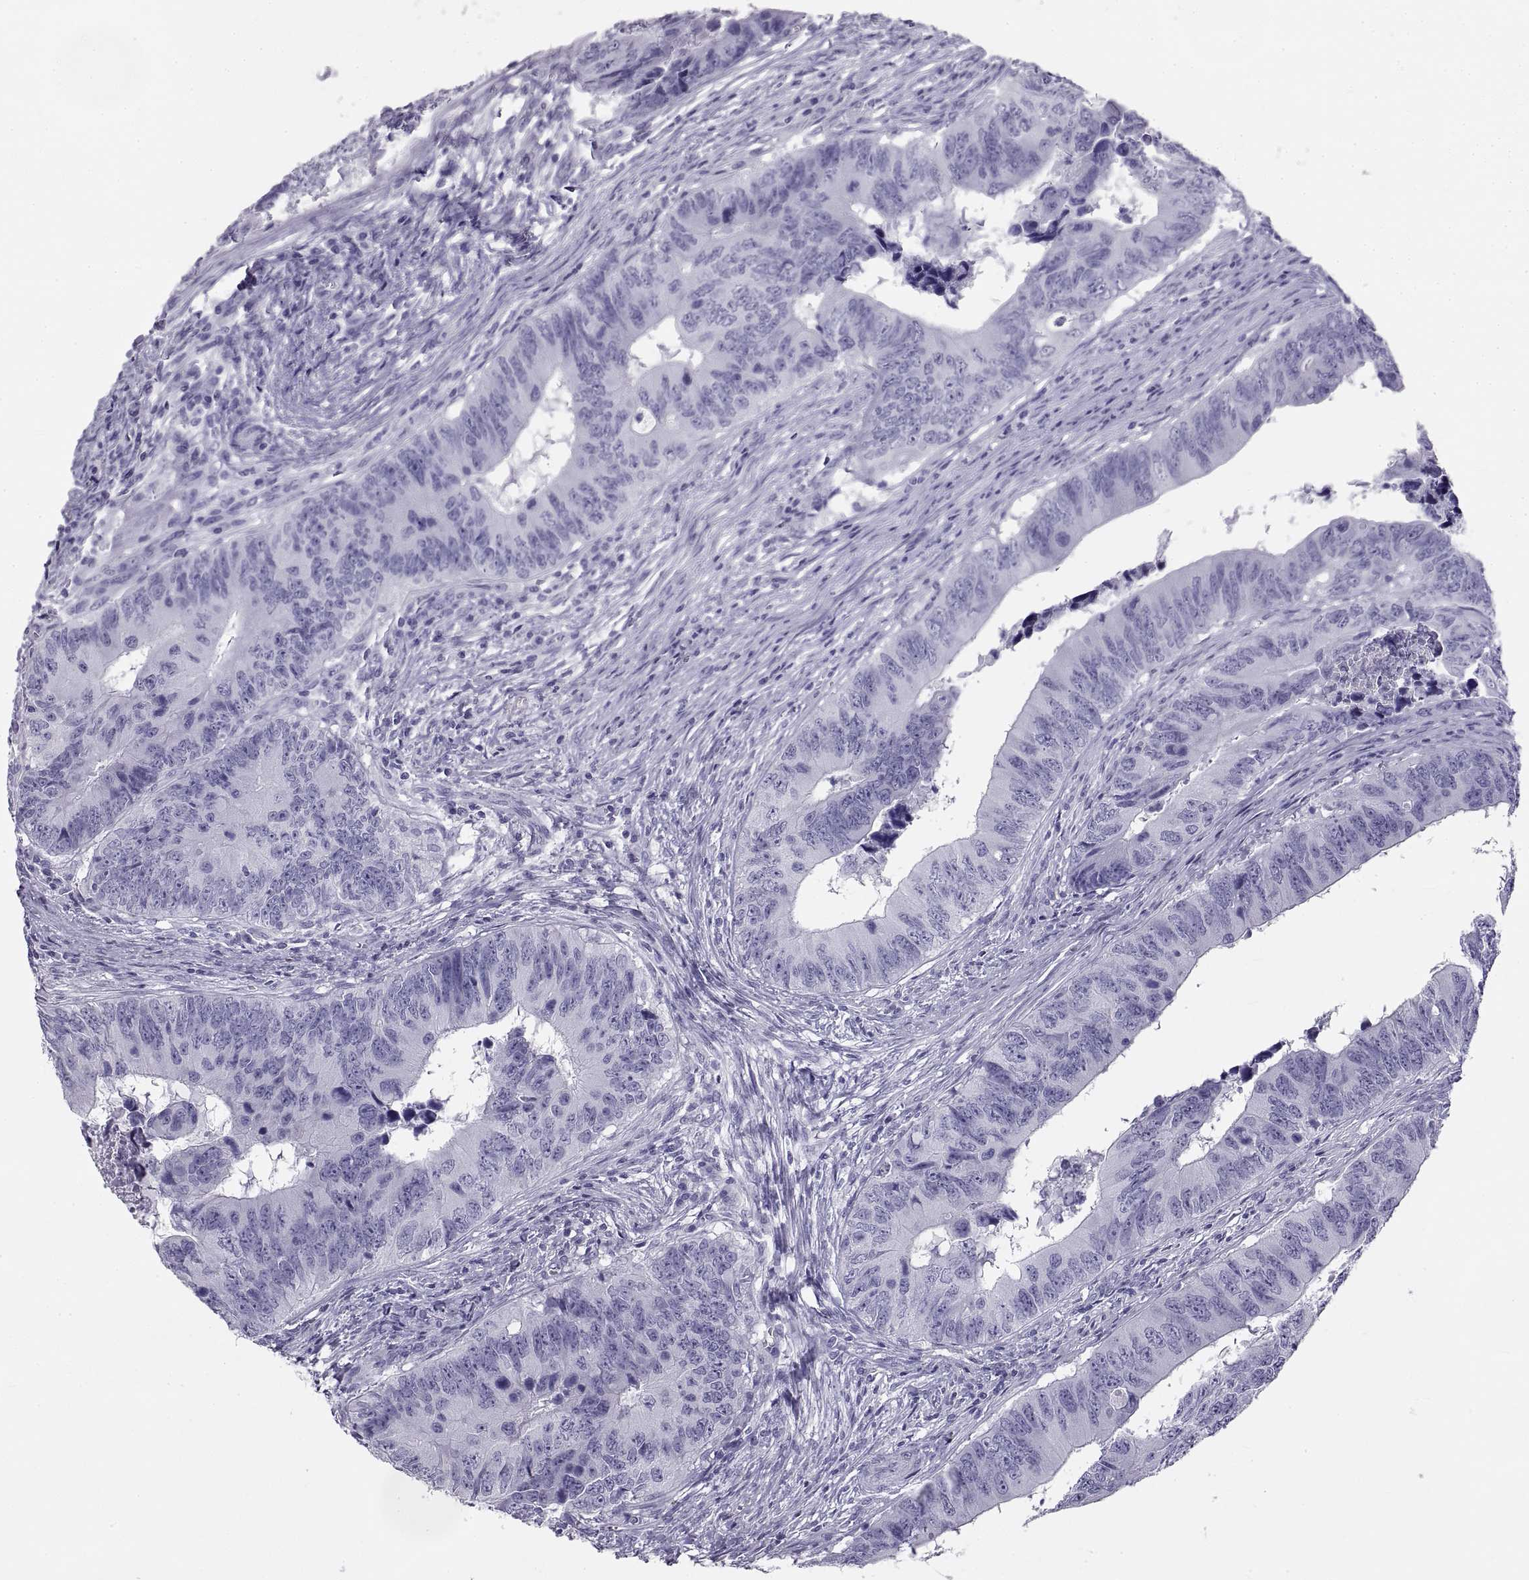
{"staining": {"intensity": "negative", "quantity": "none", "location": "none"}, "tissue": "colorectal cancer", "cell_type": "Tumor cells", "image_type": "cancer", "snomed": [{"axis": "morphology", "description": "Adenocarcinoma, NOS"}, {"axis": "topography", "description": "Colon"}], "caption": "The IHC histopathology image has no significant staining in tumor cells of colorectal cancer tissue.", "gene": "RLBP1", "patient": {"sex": "female", "age": 82}}